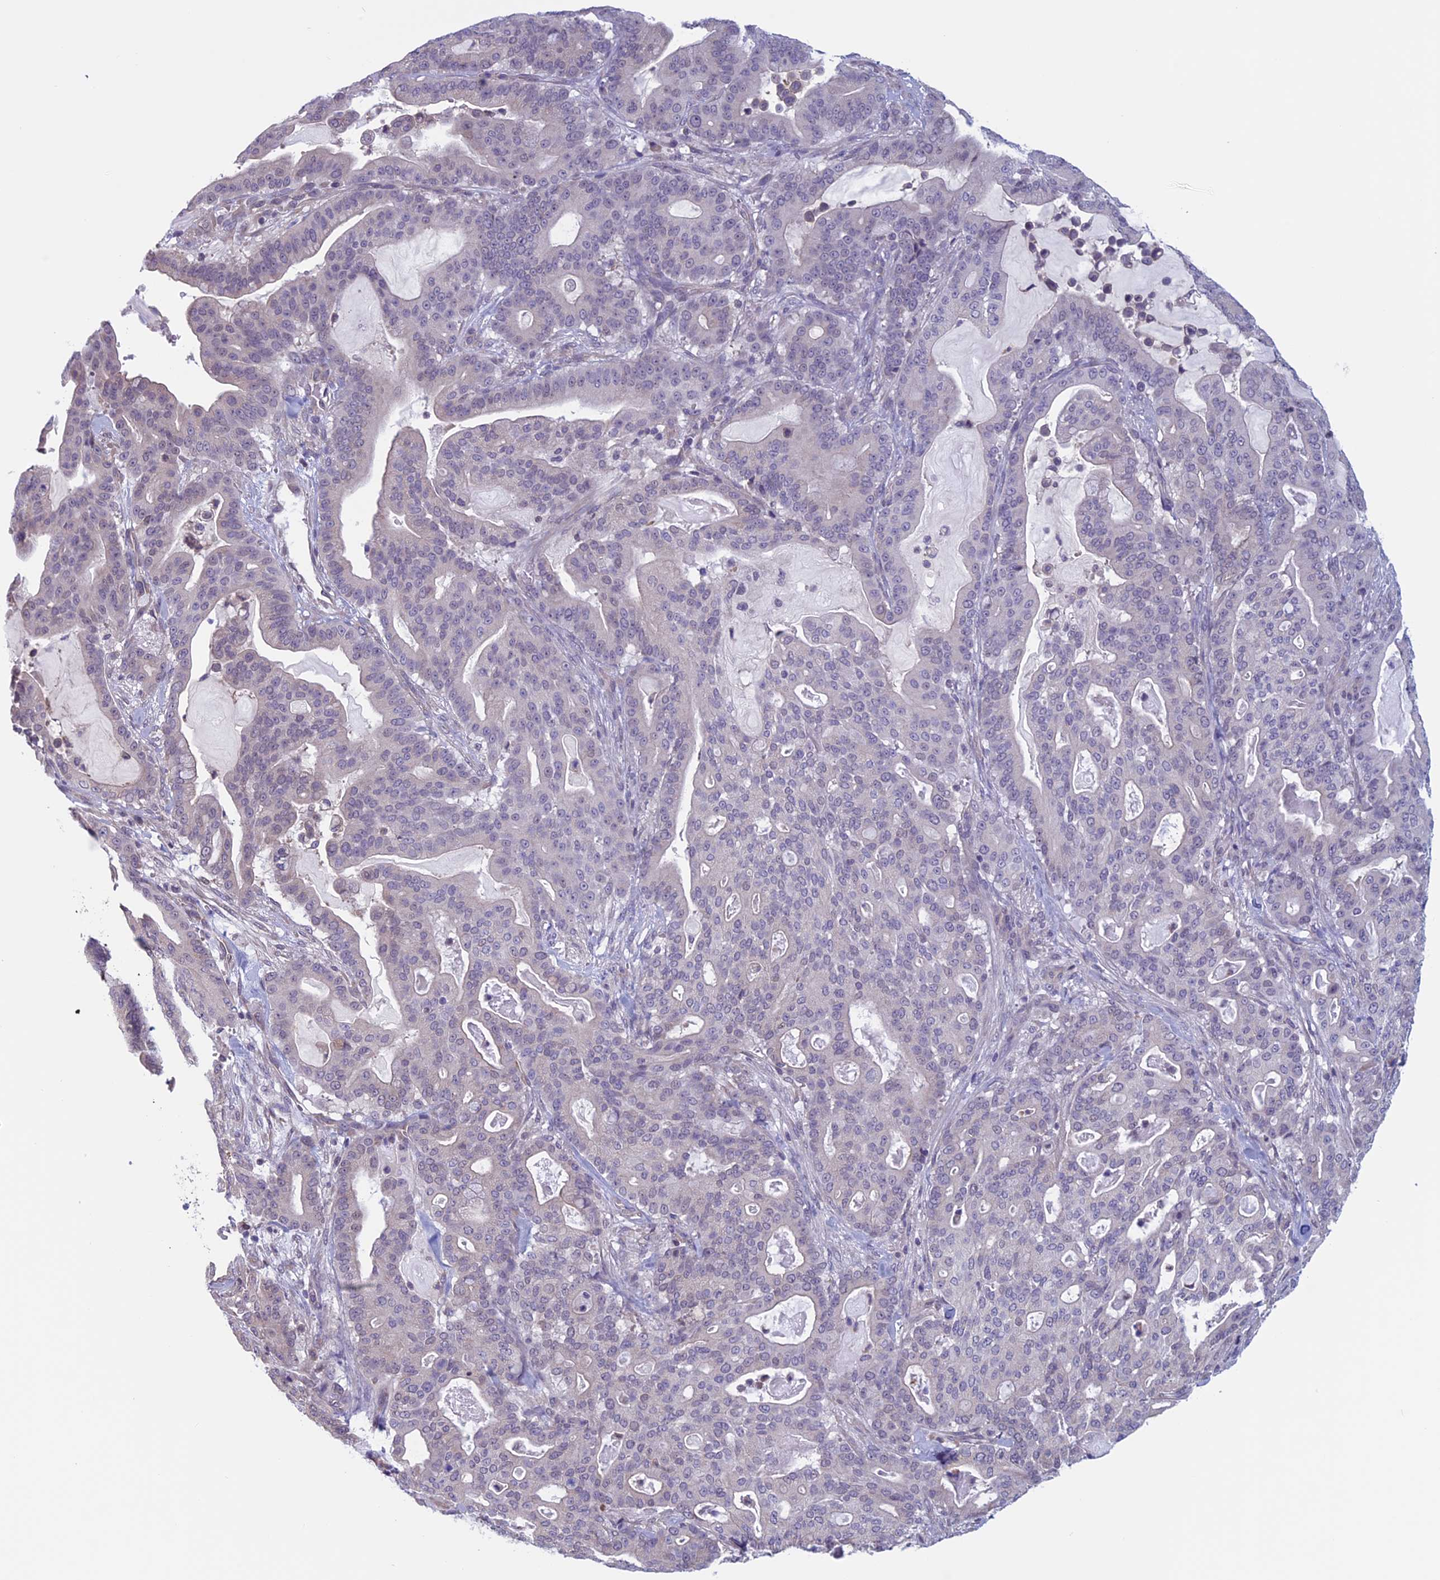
{"staining": {"intensity": "negative", "quantity": "none", "location": "none"}, "tissue": "pancreatic cancer", "cell_type": "Tumor cells", "image_type": "cancer", "snomed": [{"axis": "morphology", "description": "Adenocarcinoma, NOS"}, {"axis": "topography", "description": "Pancreas"}], "caption": "This is an immunohistochemistry (IHC) image of adenocarcinoma (pancreatic). There is no staining in tumor cells.", "gene": "SLC1A6", "patient": {"sex": "male", "age": 63}}